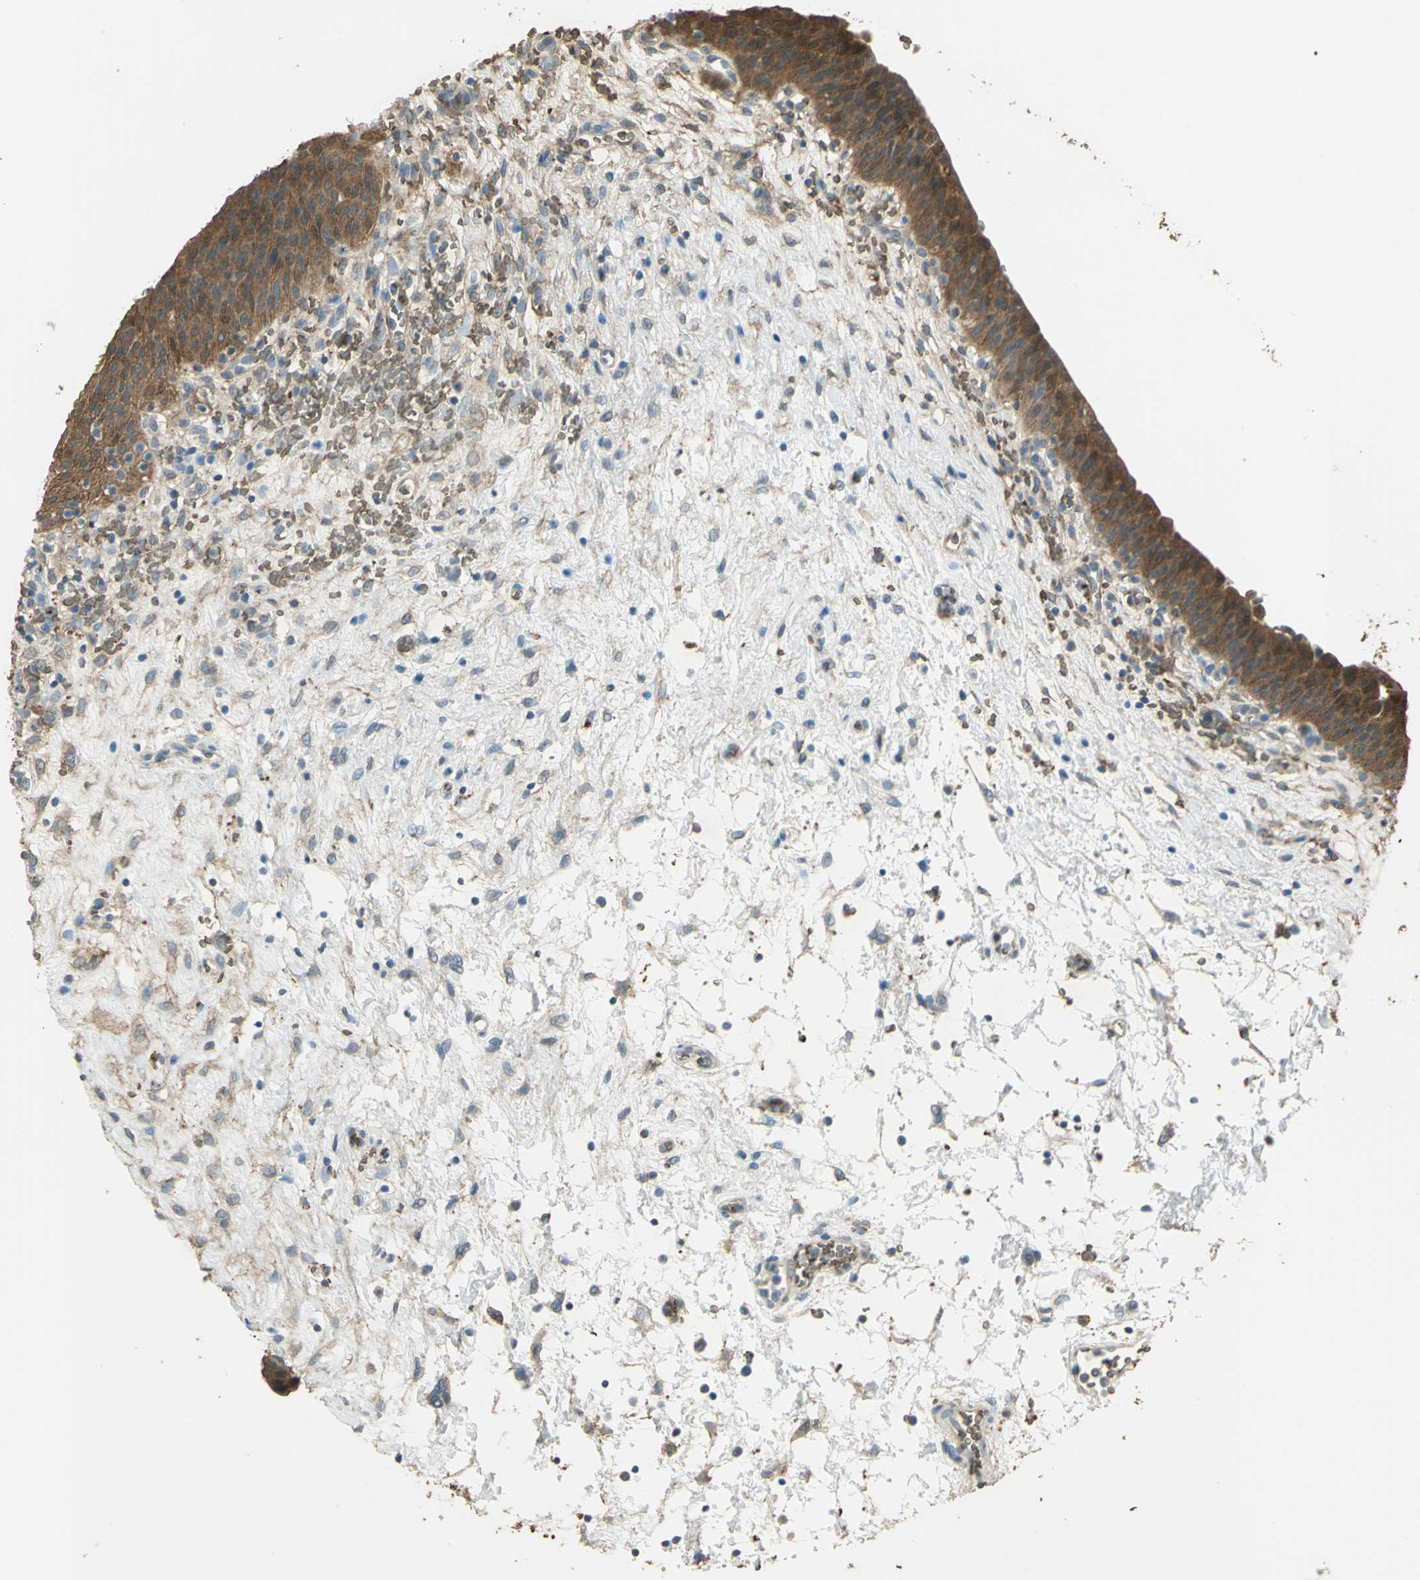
{"staining": {"intensity": "strong", "quantity": ">75%", "location": "cytoplasmic/membranous"}, "tissue": "urinary bladder", "cell_type": "Urothelial cells", "image_type": "normal", "snomed": [{"axis": "morphology", "description": "Normal tissue, NOS"}, {"axis": "morphology", "description": "Dysplasia, NOS"}, {"axis": "topography", "description": "Urinary bladder"}], "caption": "Approximately >75% of urothelial cells in normal human urinary bladder display strong cytoplasmic/membranous protein positivity as visualized by brown immunohistochemical staining.", "gene": "DDAH1", "patient": {"sex": "male", "age": 35}}